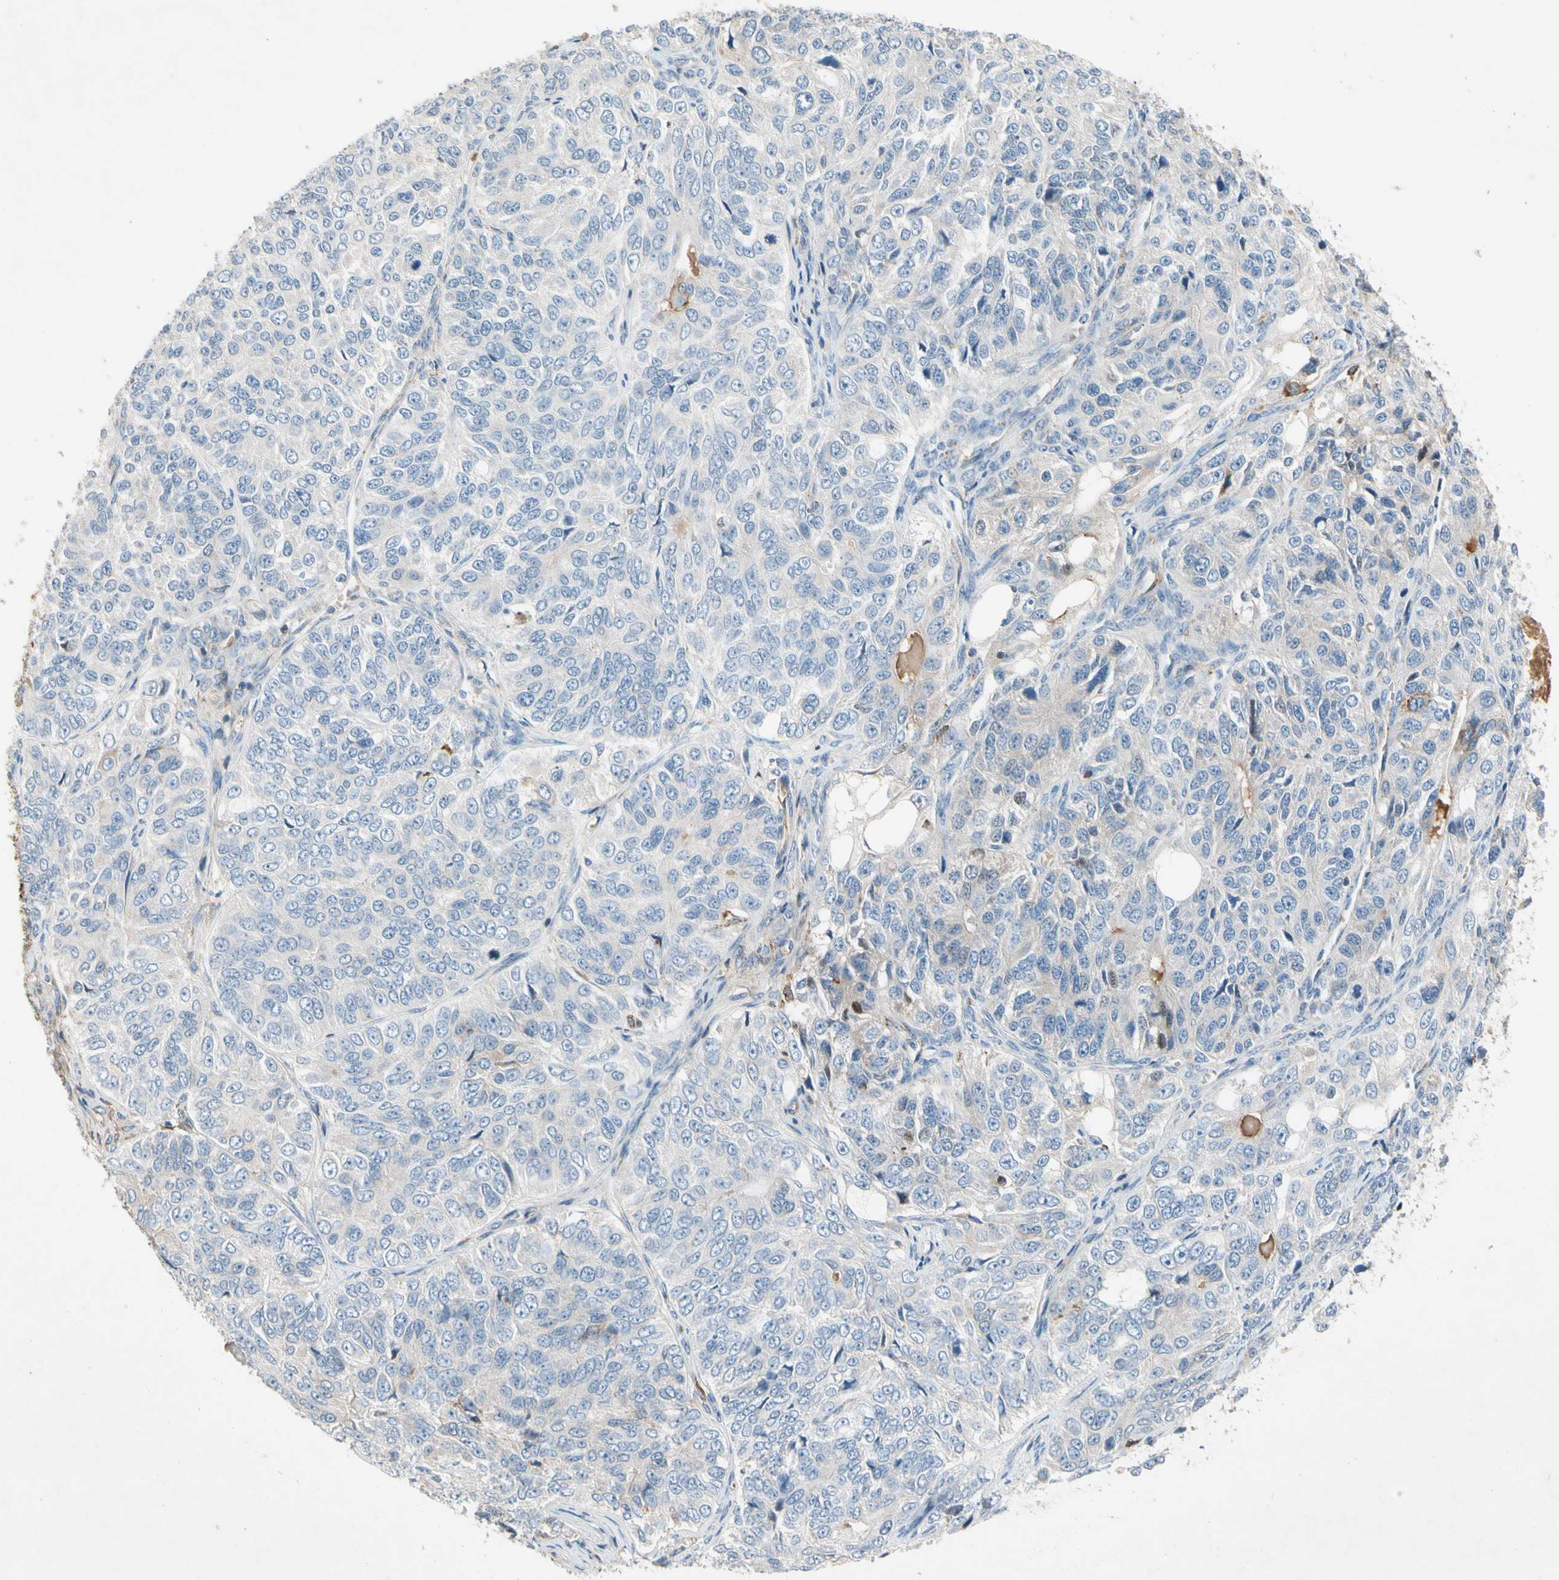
{"staining": {"intensity": "negative", "quantity": "none", "location": "none"}, "tissue": "ovarian cancer", "cell_type": "Tumor cells", "image_type": "cancer", "snomed": [{"axis": "morphology", "description": "Carcinoma, endometroid"}, {"axis": "topography", "description": "Ovary"}], "caption": "Tumor cells show no significant protein staining in ovarian cancer (endometroid carcinoma).", "gene": "NDFIP2", "patient": {"sex": "female", "age": 51}}